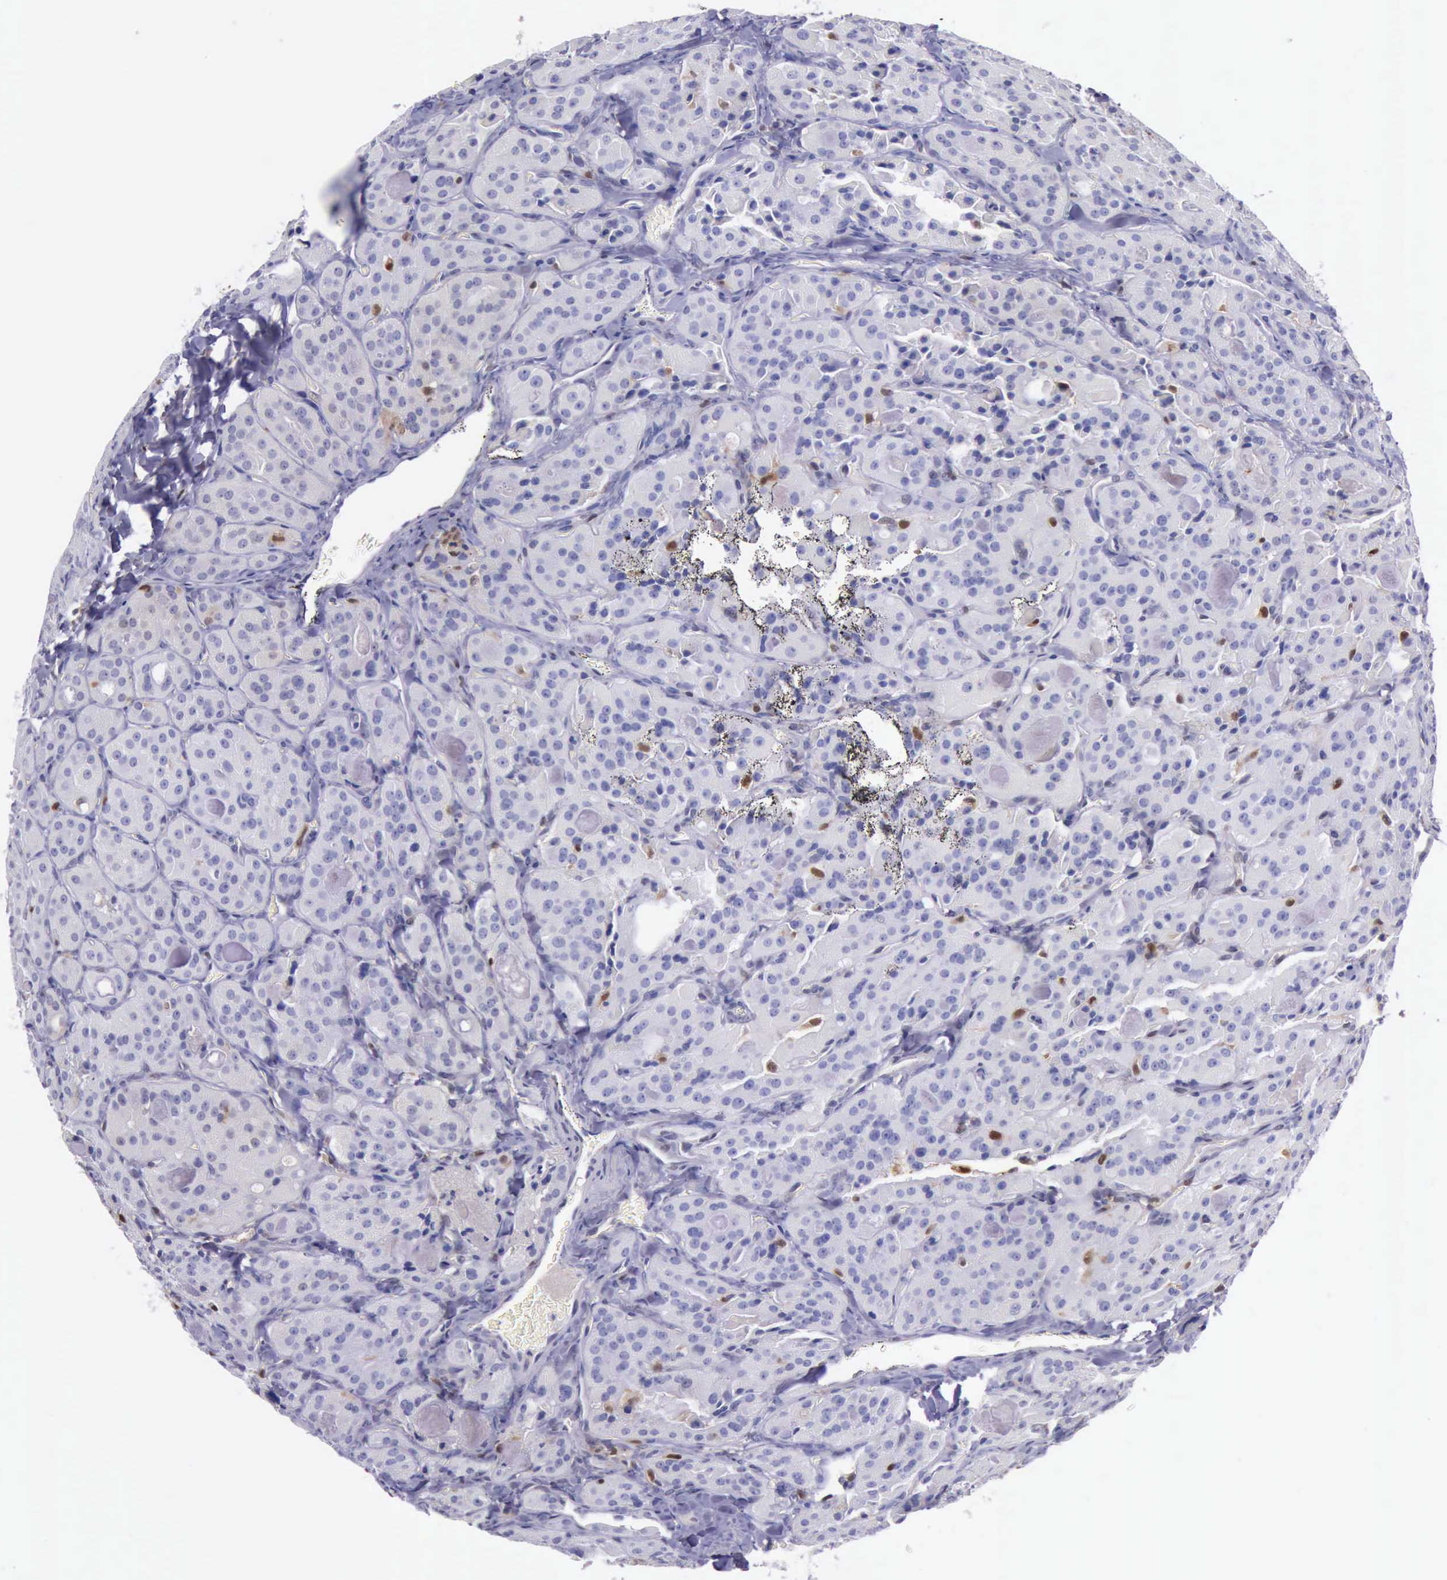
{"staining": {"intensity": "strong", "quantity": "<25%", "location": "cytoplasmic/membranous,nuclear"}, "tissue": "thyroid cancer", "cell_type": "Tumor cells", "image_type": "cancer", "snomed": [{"axis": "morphology", "description": "Carcinoma, NOS"}, {"axis": "topography", "description": "Thyroid gland"}], "caption": "High-magnification brightfield microscopy of thyroid cancer (carcinoma) stained with DAB (3,3'-diaminobenzidine) (brown) and counterstained with hematoxylin (blue). tumor cells exhibit strong cytoplasmic/membranous and nuclear staining is appreciated in about<25% of cells. Nuclei are stained in blue.", "gene": "TYMP", "patient": {"sex": "male", "age": 76}}